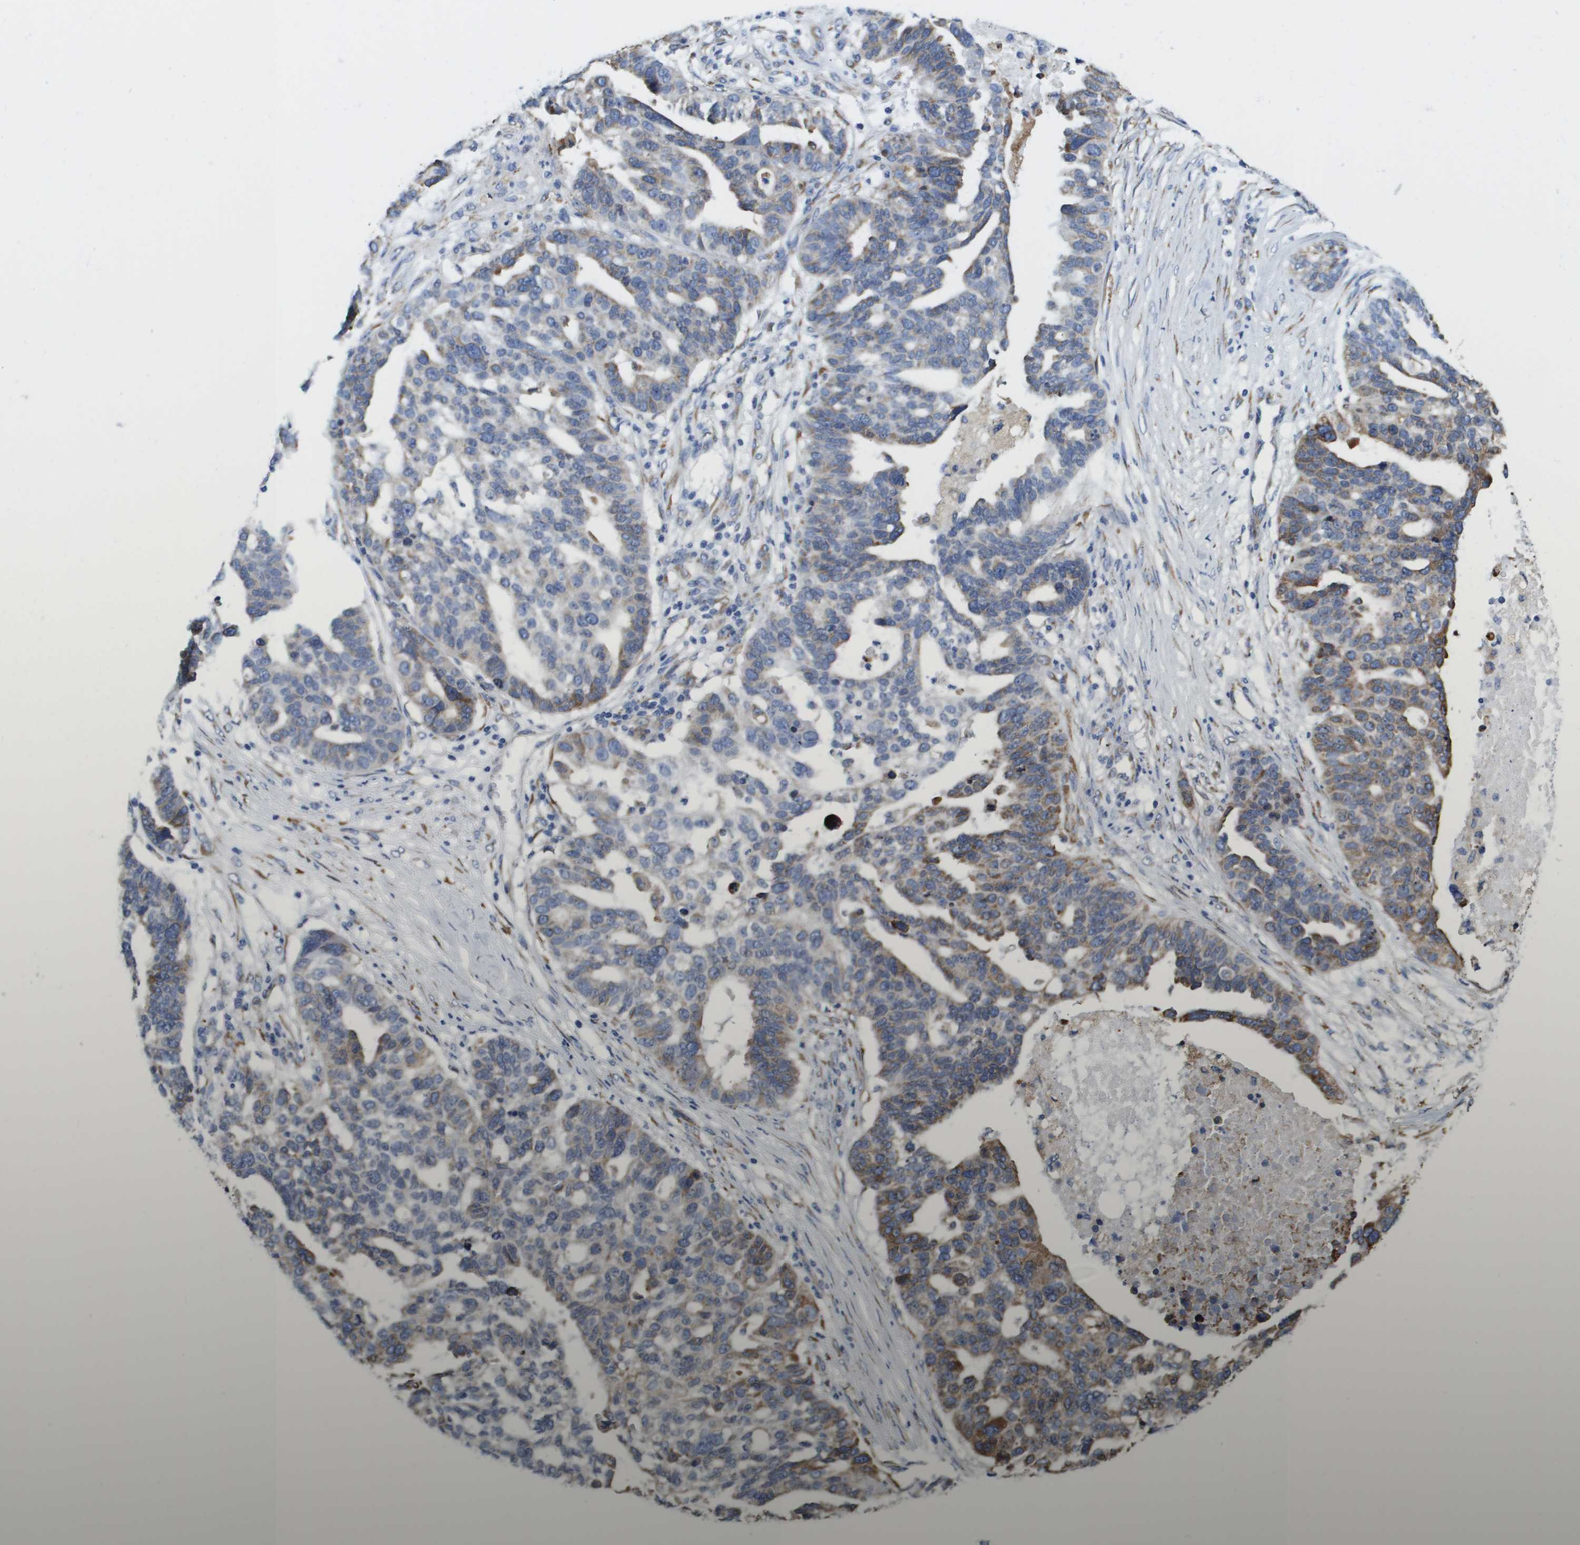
{"staining": {"intensity": "moderate", "quantity": "<25%", "location": "cytoplasmic/membranous"}, "tissue": "ovarian cancer", "cell_type": "Tumor cells", "image_type": "cancer", "snomed": [{"axis": "morphology", "description": "Cystadenocarcinoma, serous, NOS"}, {"axis": "topography", "description": "Ovary"}], "caption": "DAB immunohistochemical staining of human ovarian serous cystadenocarcinoma exhibits moderate cytoplasmic/membranous protein positivity in about <25% of tumor cells.", "gene": "ST3GAL2", "patient": {"sex": "female", "age": 59}}